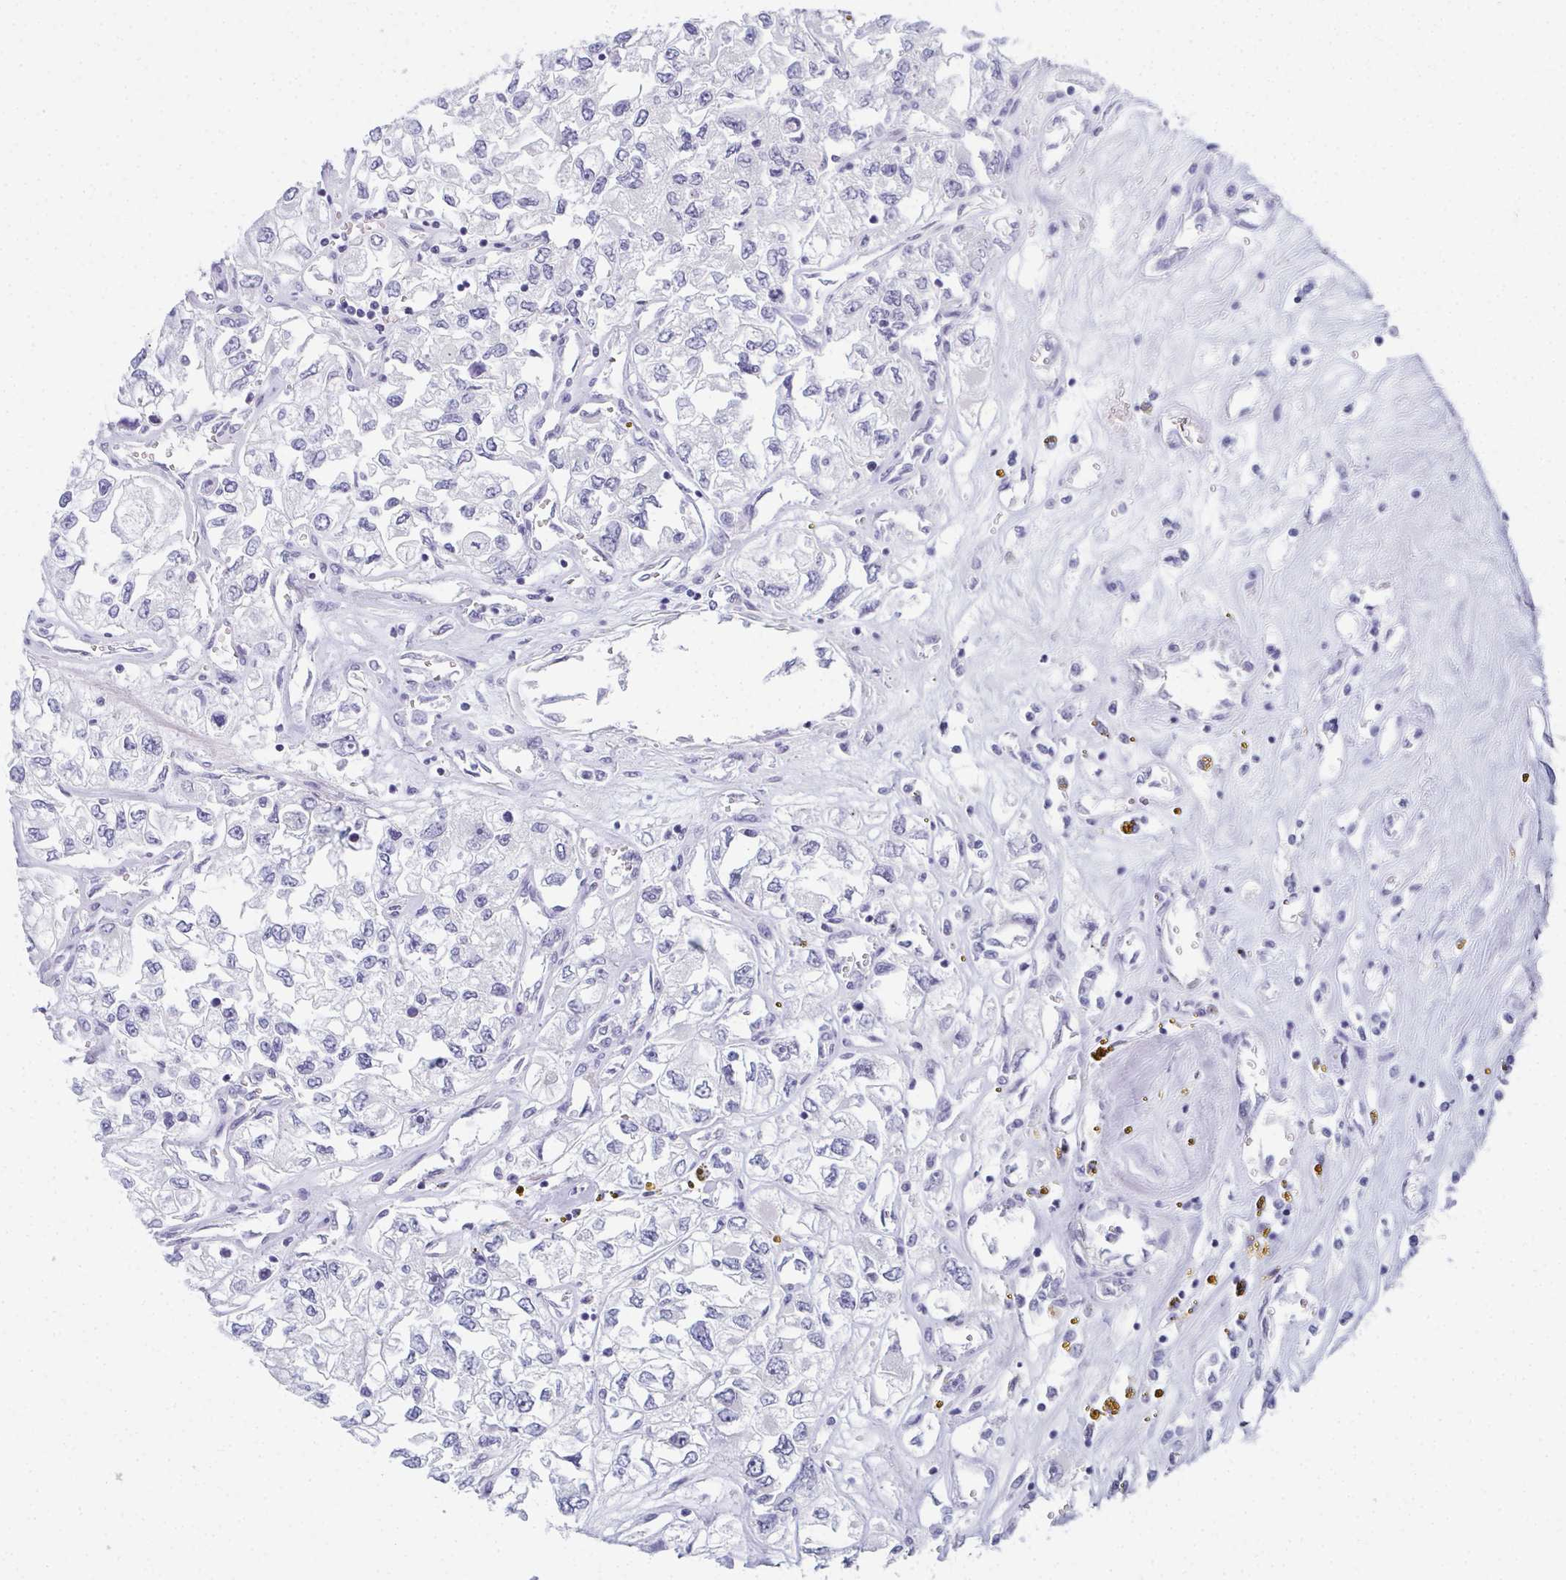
{"staining": {"intensity": "negative", "quantity": "none", "location": "none"}, "tissue": "renal cancer", "cell_type": "Tumor cells", "image_type": "cancer", "snomed": [{"axis": "morphology", "description": "Adenocarcinoma, NOS"}, {"axis": "topography", "description": "Kidney"}], "caption": "Immunohistochemical staining of human renal cancer reveals no significant staining in tumor cells.", "gene": "SLC36A2", "patient": {"sex": "female", "age": 59}}